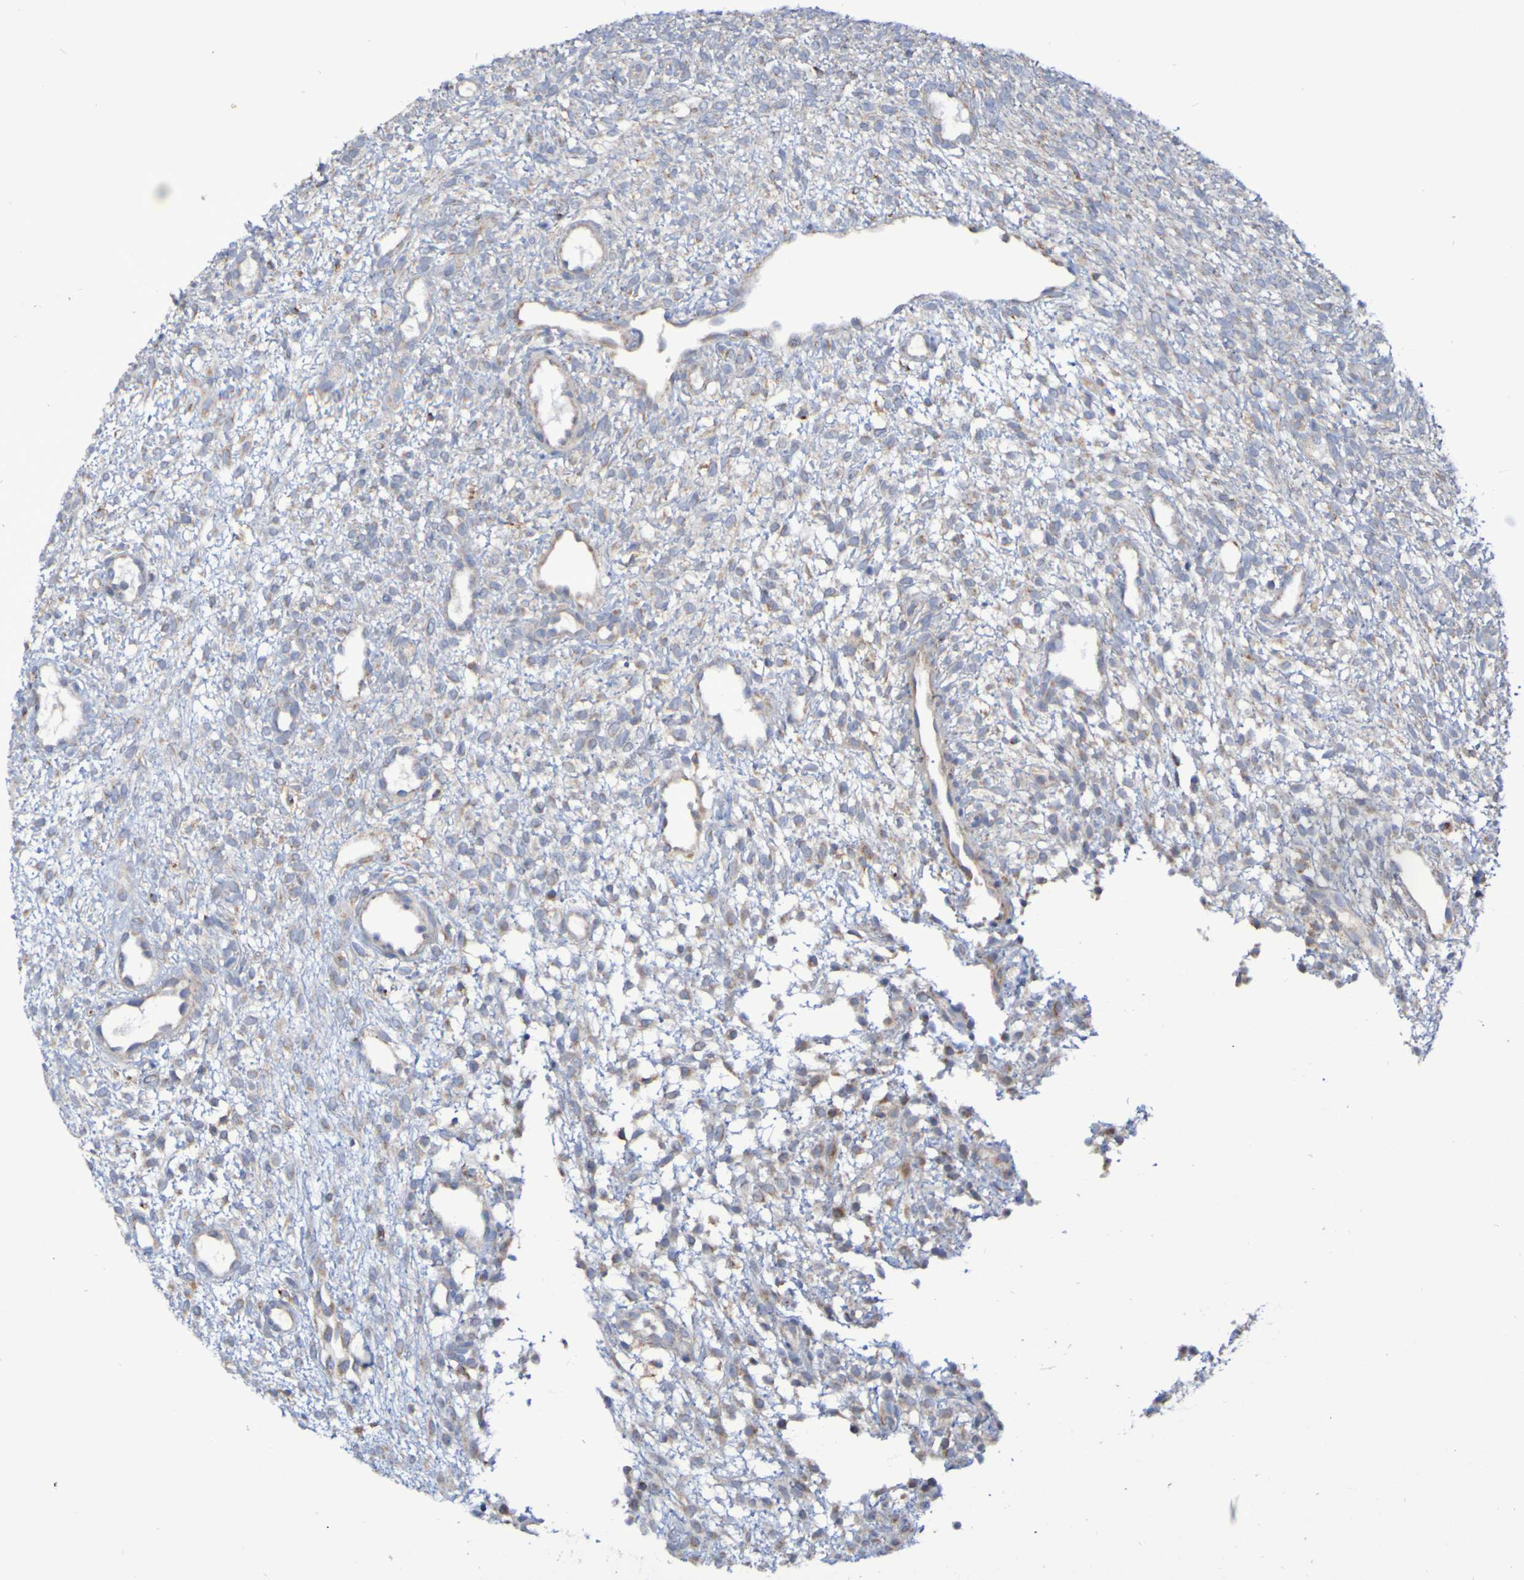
{"staining": {"intensity": "weak", "quantity": "<25%", "location": "cytoplasmic/membranous"}, "tissue": "ovary", "cell_type": "Ovarian stroma cells", "image_type": "normal", "snomed": [{"axis": "morphology", "description": "Normal tissue, NOS"}, {"axis": "morphology", "description": "Cyst, NOS"}, {"axis": "topography", "description": "Ovary"}], "caption": "Ovarian stroma cells show no significant protein staining in normal ovary.", "gene": "LMBRD2", "patient": {"sex": "female", "age": 18}}